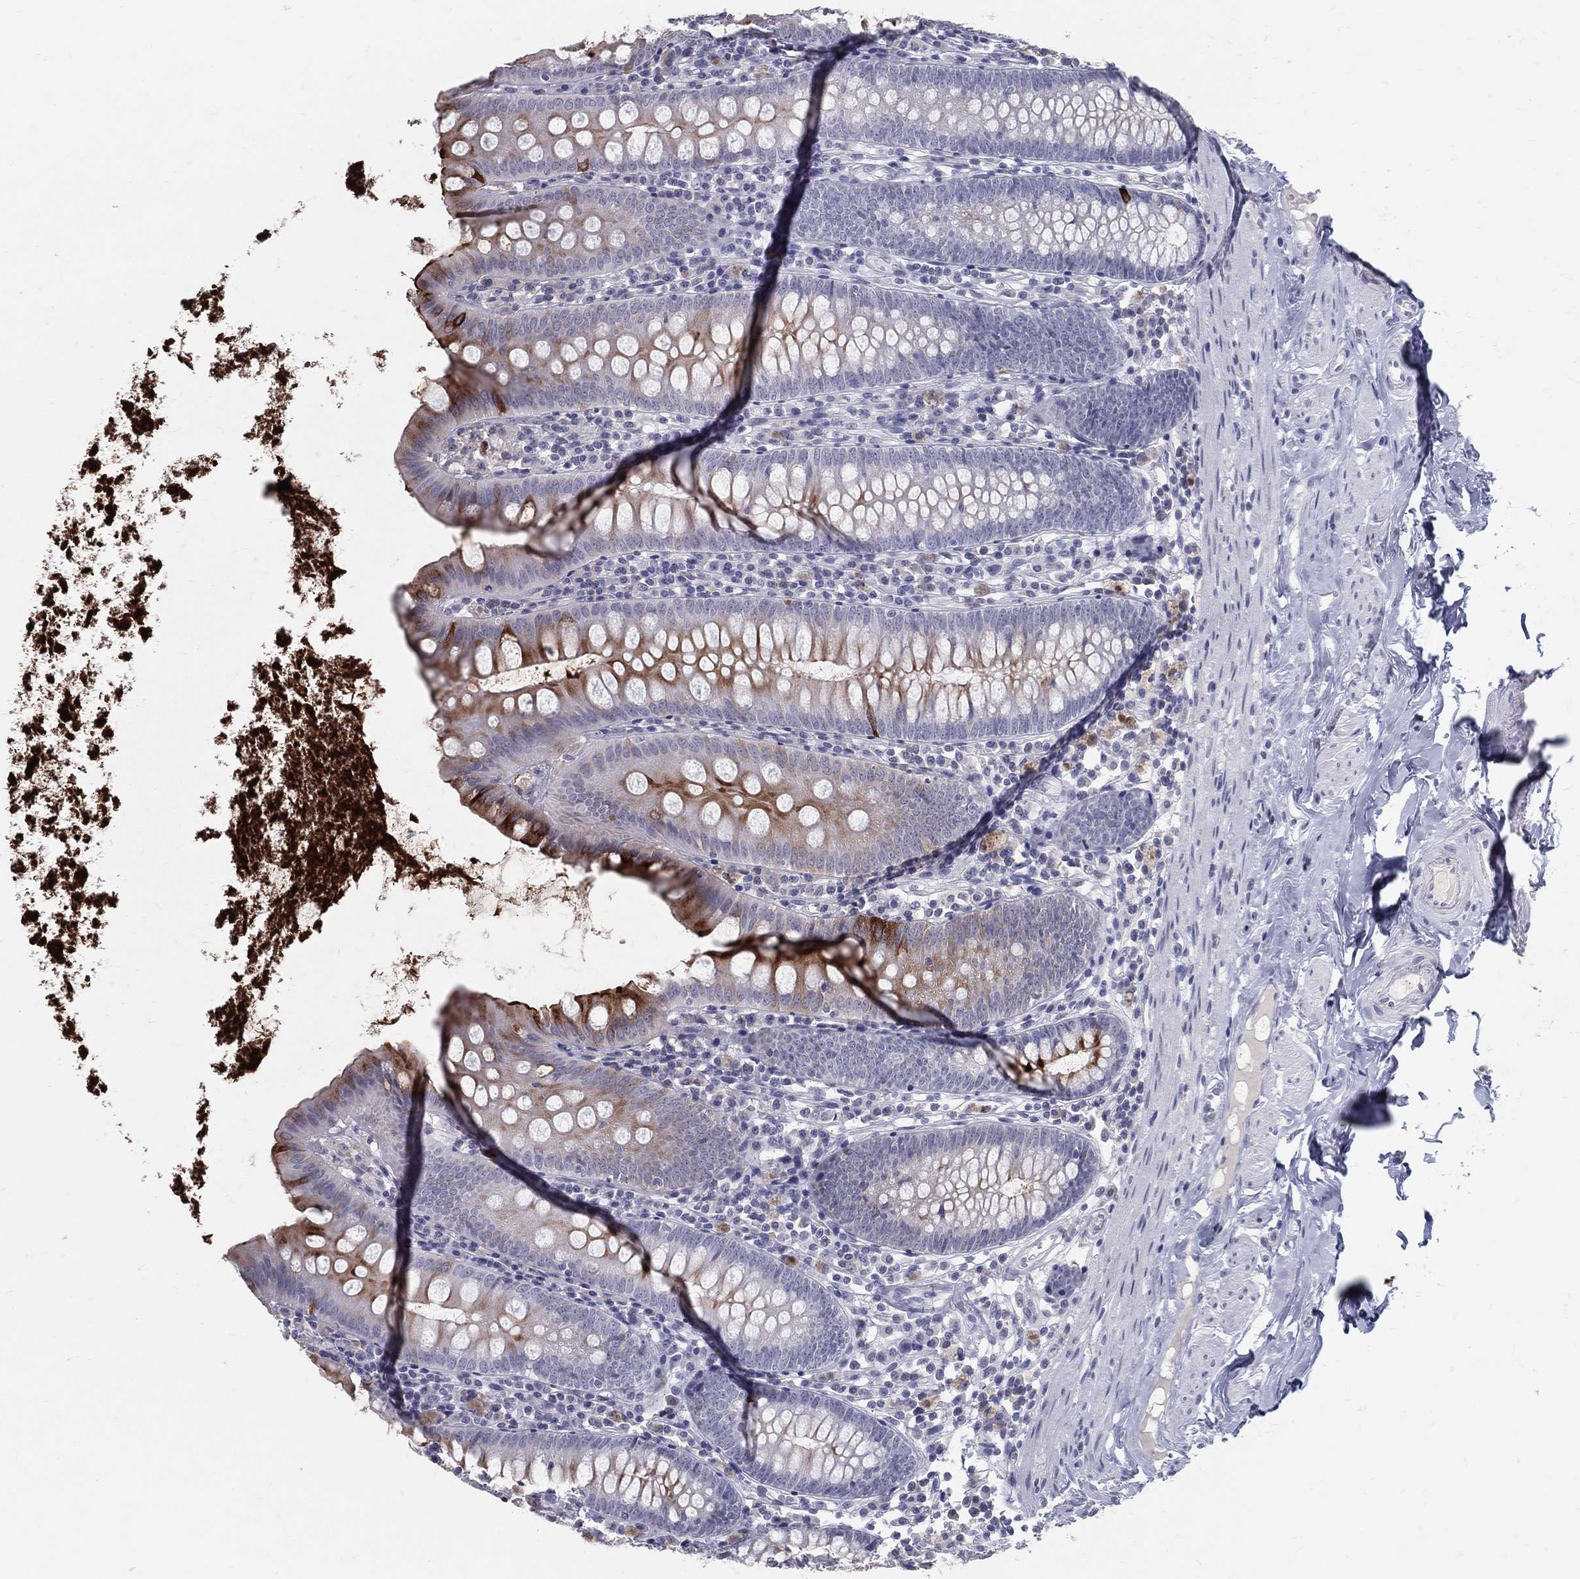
{"staining": {"intensity": "moderate", "quantity": "<25%", "location": "cytoplasmic/membranous"}, "tissue": "appendix", "cell_type": "Glandular cells", "image_type": "normal", "snomed": [{"axis": "morphology", "description": "Normal tissue, NOS"}, {"axis": "topography", "description": "Appendix"}], "caption": "Protein expression by immunohistochemistry exhibits moderate cytoplasmic/membranous expression in about <25% of glandular cells in unremarkable appendix. Ihc stains the protein of interest in brown and the nuclei are stained blue.", "gene": "ACE2", "patient": {"sex": "female", "age": 82}}